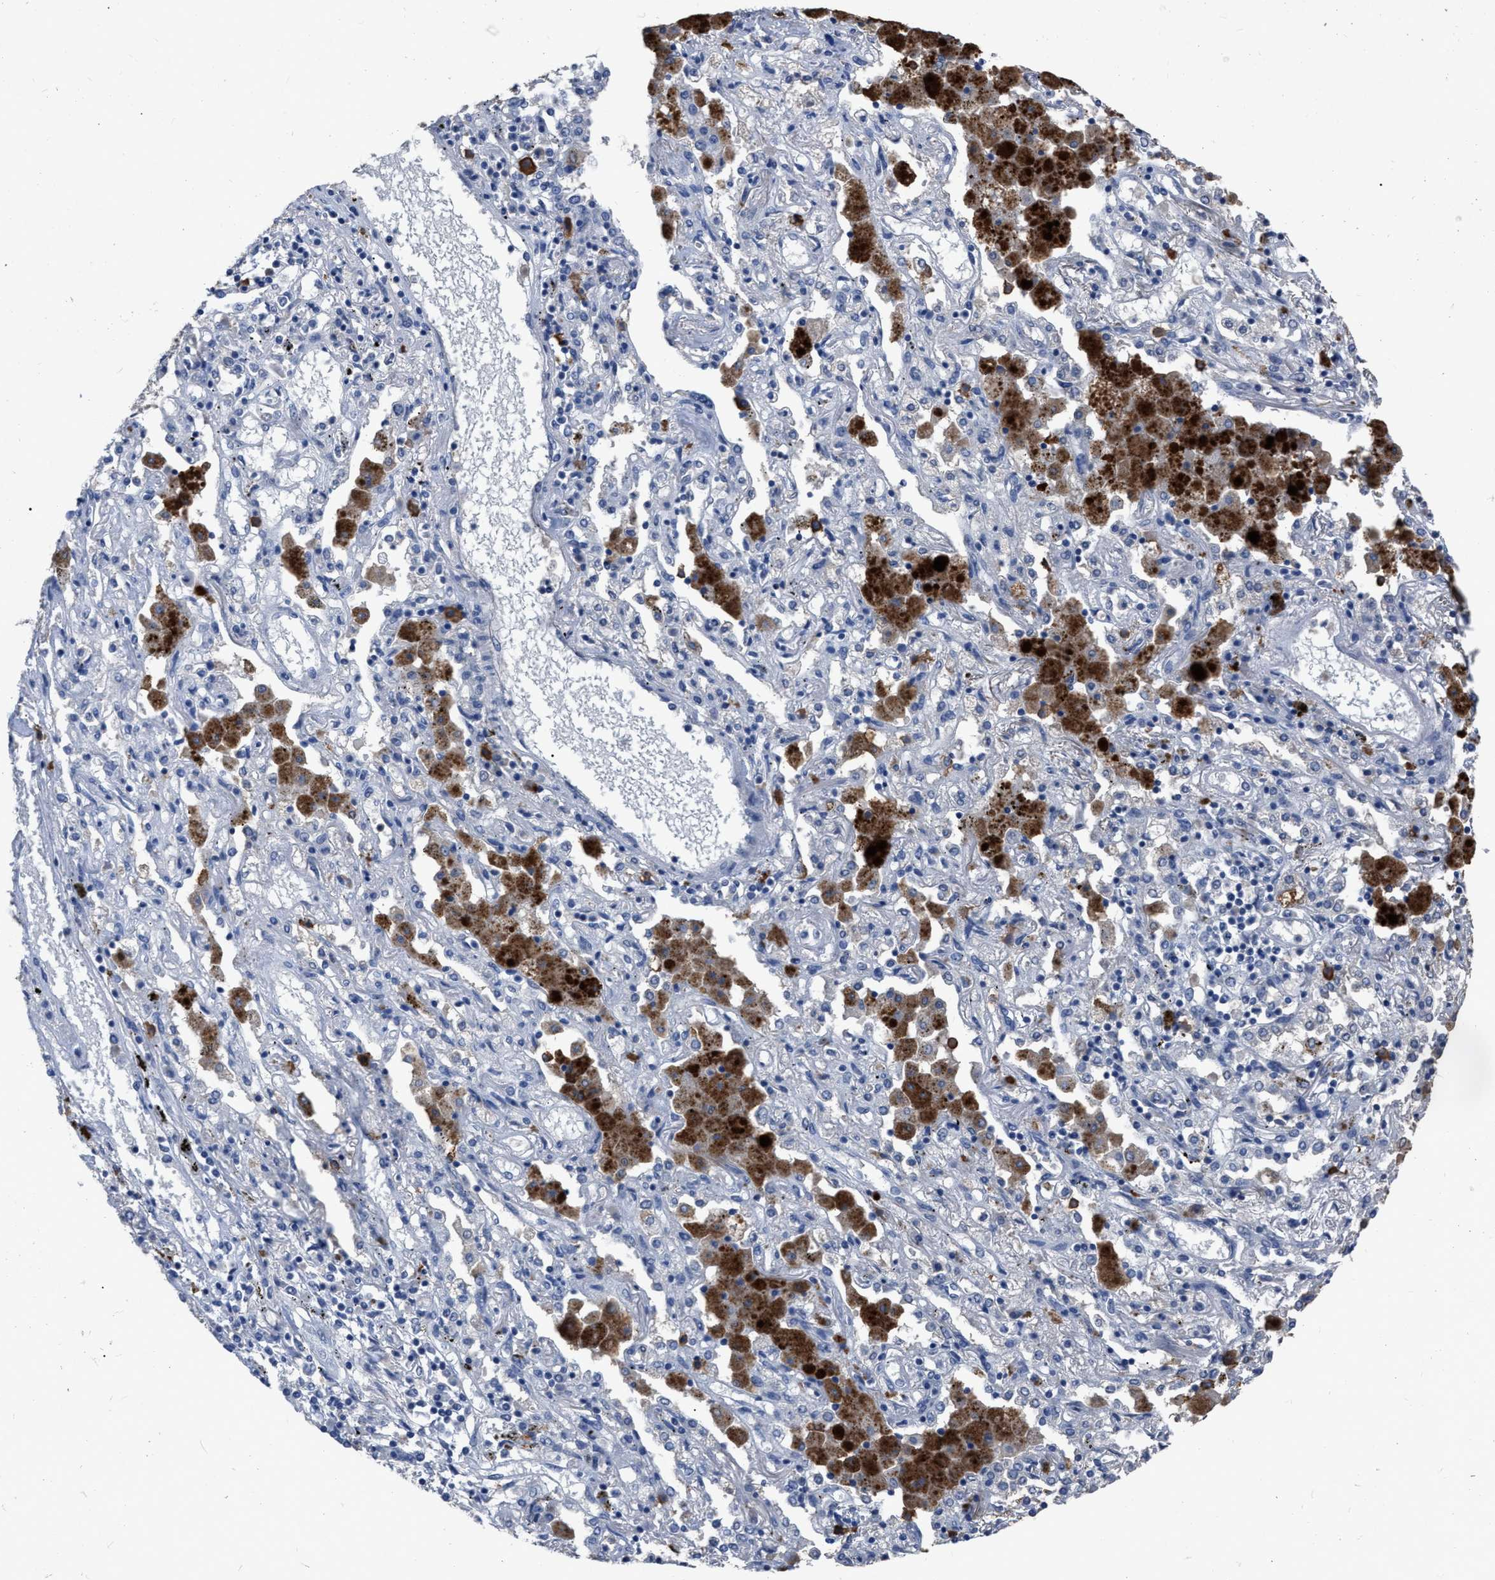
{"staining": {"intensity": "negative", "quantity": "none", "location": "none"}, "tissue": "lung cancer", "cell_type": "Tumor cells", "image_type": "cancer", "snomed": [{"axis": "morphology", "description": "Squamous cell carcinoma, NOS"}, {"axis": "topography", "description": "Lung"}], "caption": "Tumor cells show no significant staining in lung cancer (squamous cell carcinoma).", "gene": "HABP2", "patient": {"sex": "female", "age": 47}}